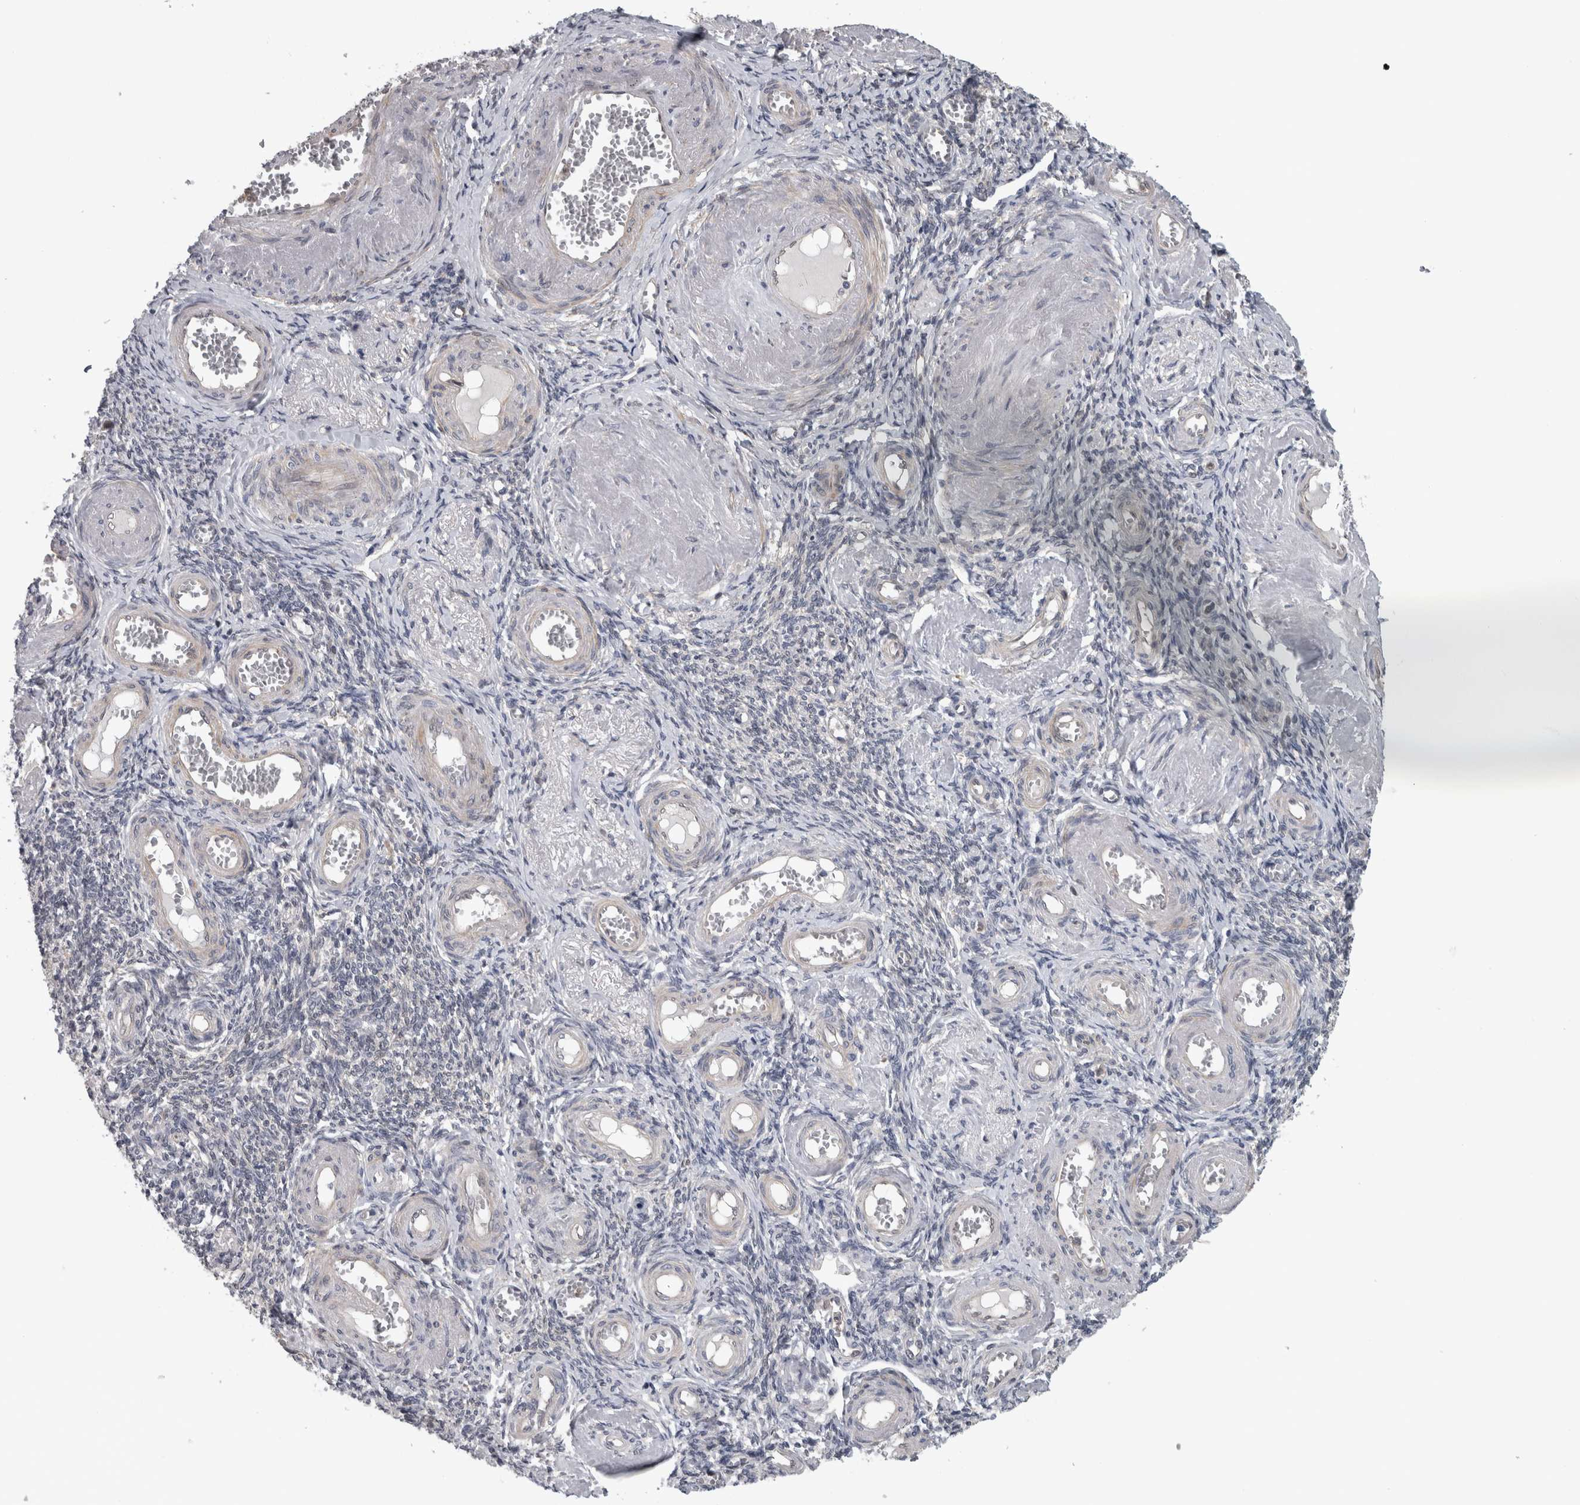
{"staining": {"intensity": "moderate", "quantity": ">75%", "location": "cytoplasmic/membranous"}, "tissue": "adipose tissue", "cell_type": "Adipocytes", "image_type": "normal", "snomed": [{"axis": "morphology", "description": "Normal tissue, NOS"}, {"axis": "topography", "description": "Vascular tissue"}, {"axis": "topography", "description": "Fallopian tube"}, {"axis": "topography", "description": "Ovary"}], "caption": "Immunohistochemical staining of unremarkable adipose tissue demonstrates moderate cytoplasmic/membranous protein positivity in approximately >75% of adipocytes.", "gene": "NAPRT", "patient": {"sex": "female", "age": 67}}